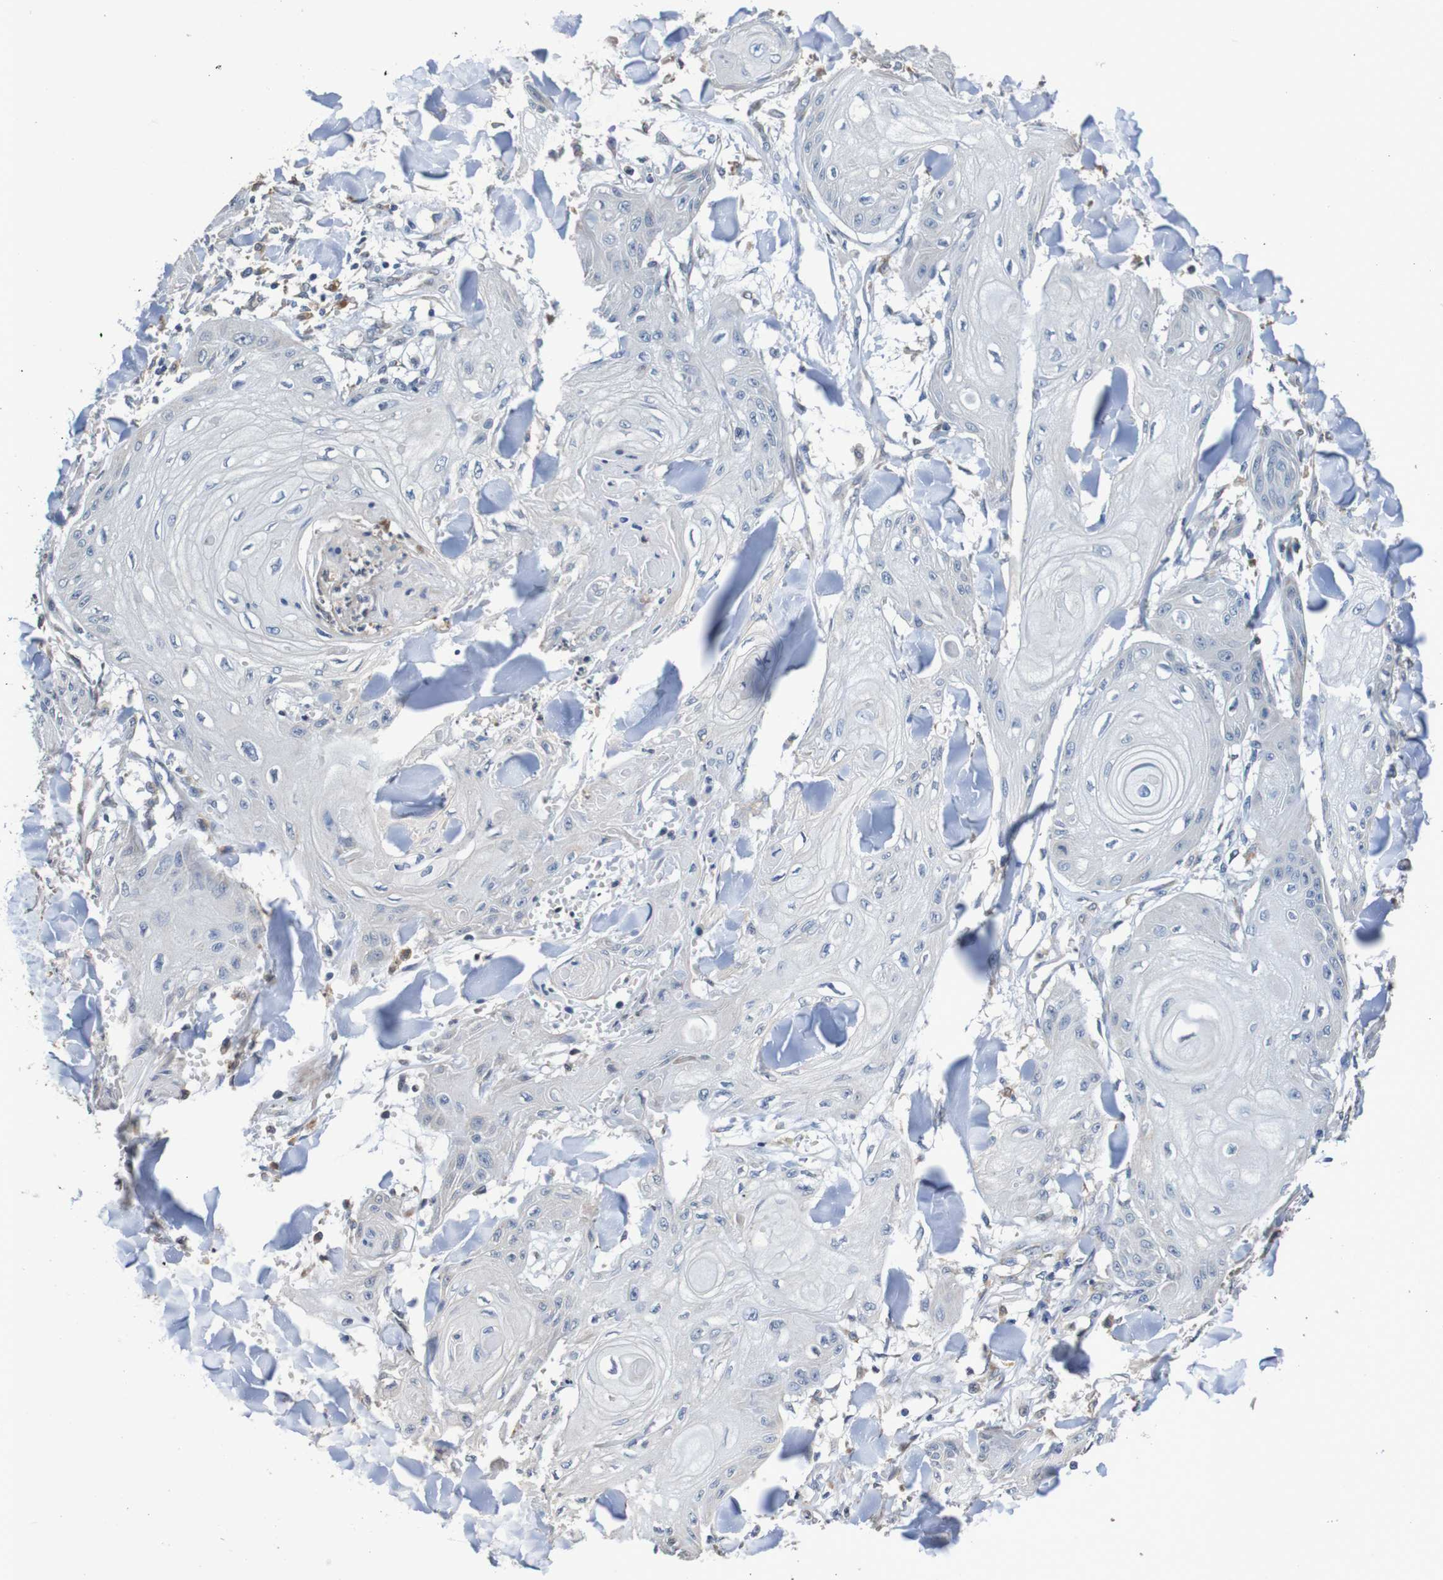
{"staining": {"intensity": "negative", "quantity": "none", "location": "none"}, "tissue": "skin cancer", "cell_type": "Tumor cells", "image_type": "cancer", "snomed": [{"axis": "morphology", "description": "Squamous cell carcinoma, NOS"}, {"axis": "topography", "description": "Skin"}], "caption": "This micrograph is of skin cancer (squamous cell carcinoma) stained with immunohistochemistry to label a protein in brown with the nuclei are counter-stained blue. There is no positivity in tumor cells.", "gene": "FIBP", "patient": {"sex": "male", "age": 74}}